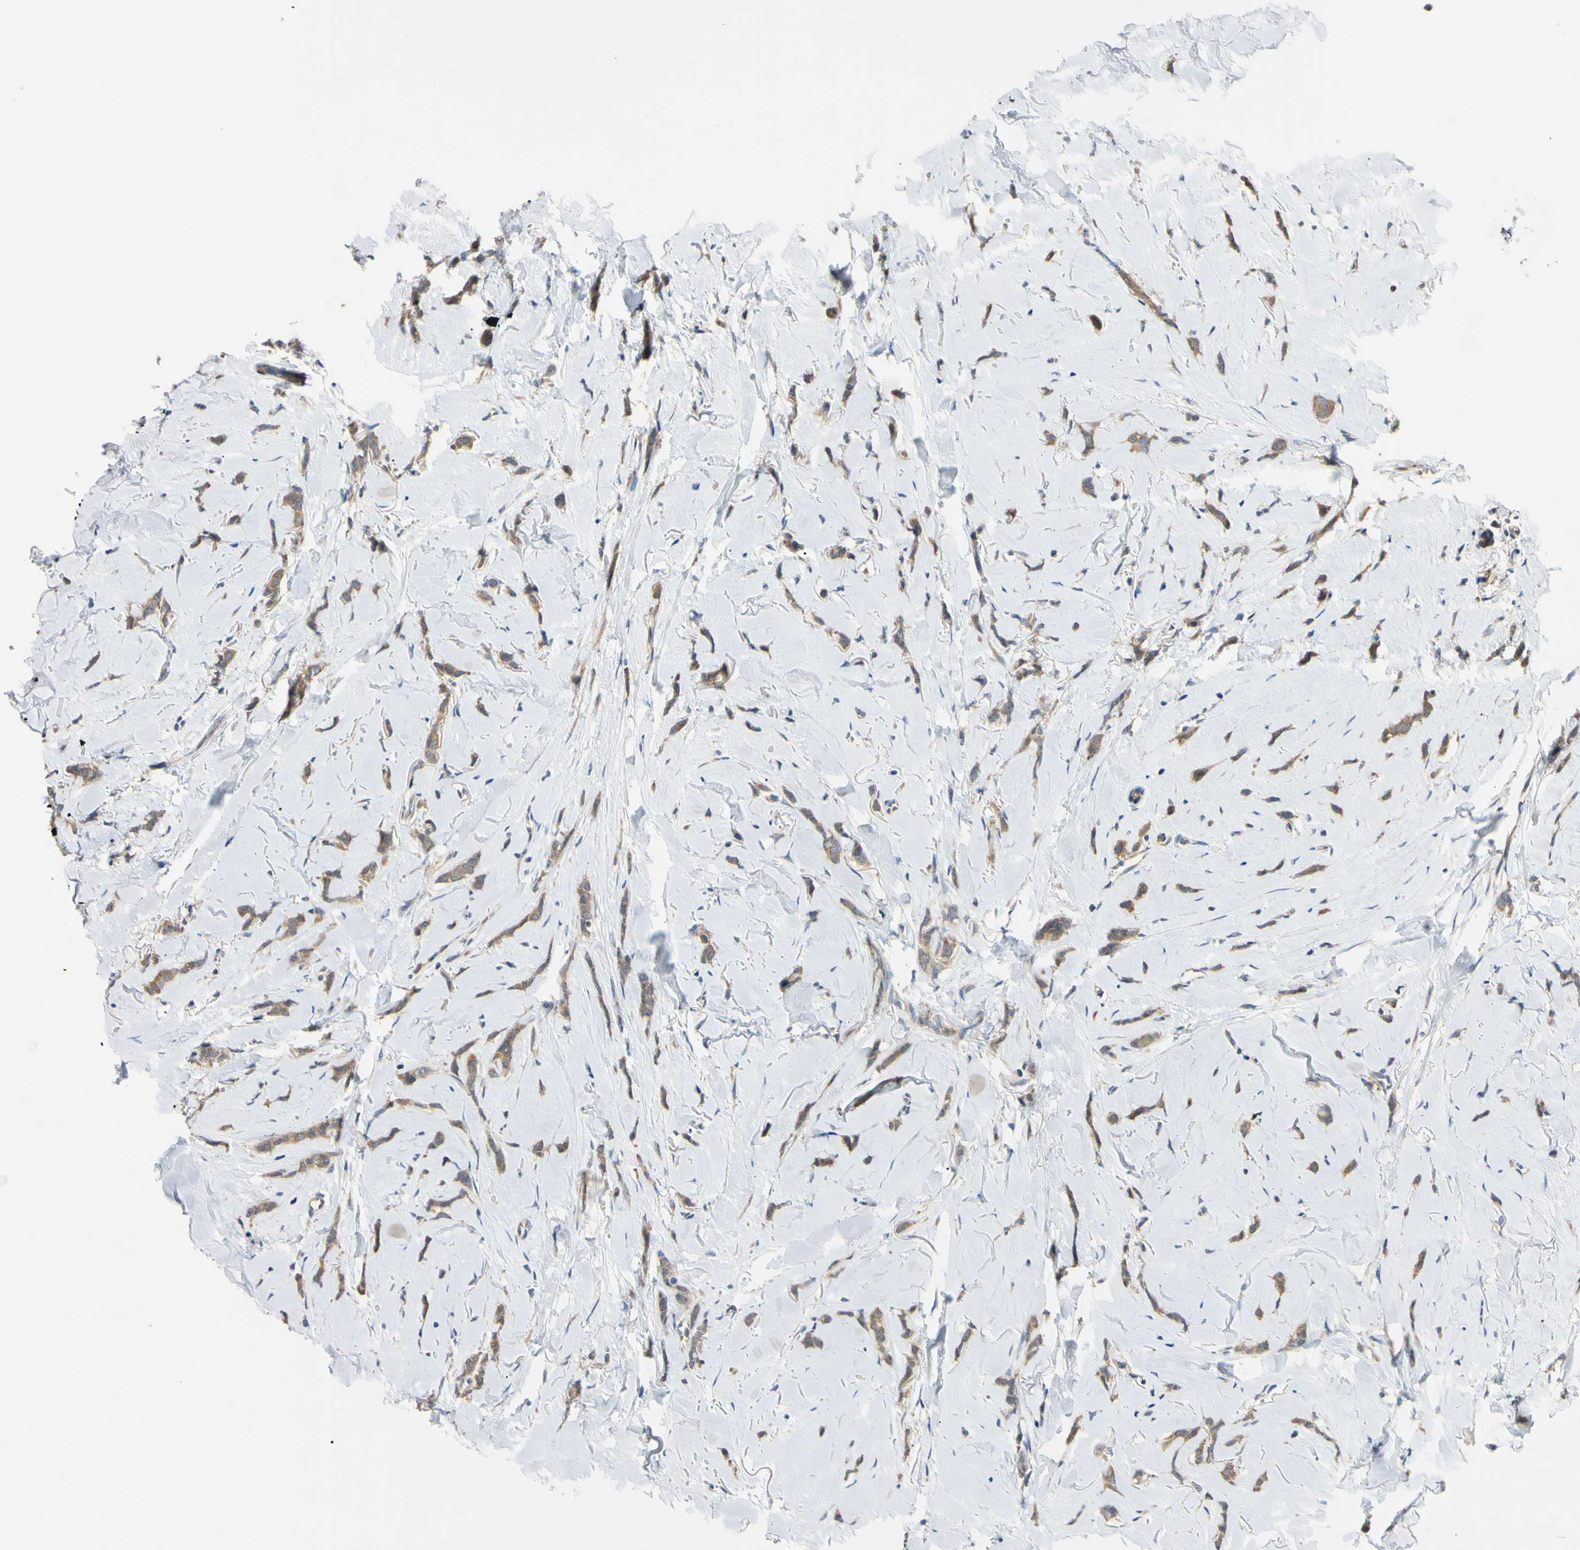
{"staining": {"intensity": "weak", "quantity": ">75%", "location": "cytoplasmic/membranous"}, "tissue": "breast cancer", "cell_type": "Tumor cells", "image_type": "cancer", "snomed": [{"axis": "morphology", "description": "Lobular carcinoma"}, {"axis": "topography", "description": "Skin"}, {"axis": "topography", "description": "Breast"}], "caption": "Immunohistochemistry staining of breast cancer, which reveals low levels of weak cytoplasmic/membranous positivity in about >75% of tumor cells indicating weak cytoplasmic/membranous protein positivity. The staining was performed using DAB (brown) for protein detection and nuclei were counterstained in hematoxylin (blue).", "gene": "RARS1", "patient": {"sex": "female", "age": 46}}